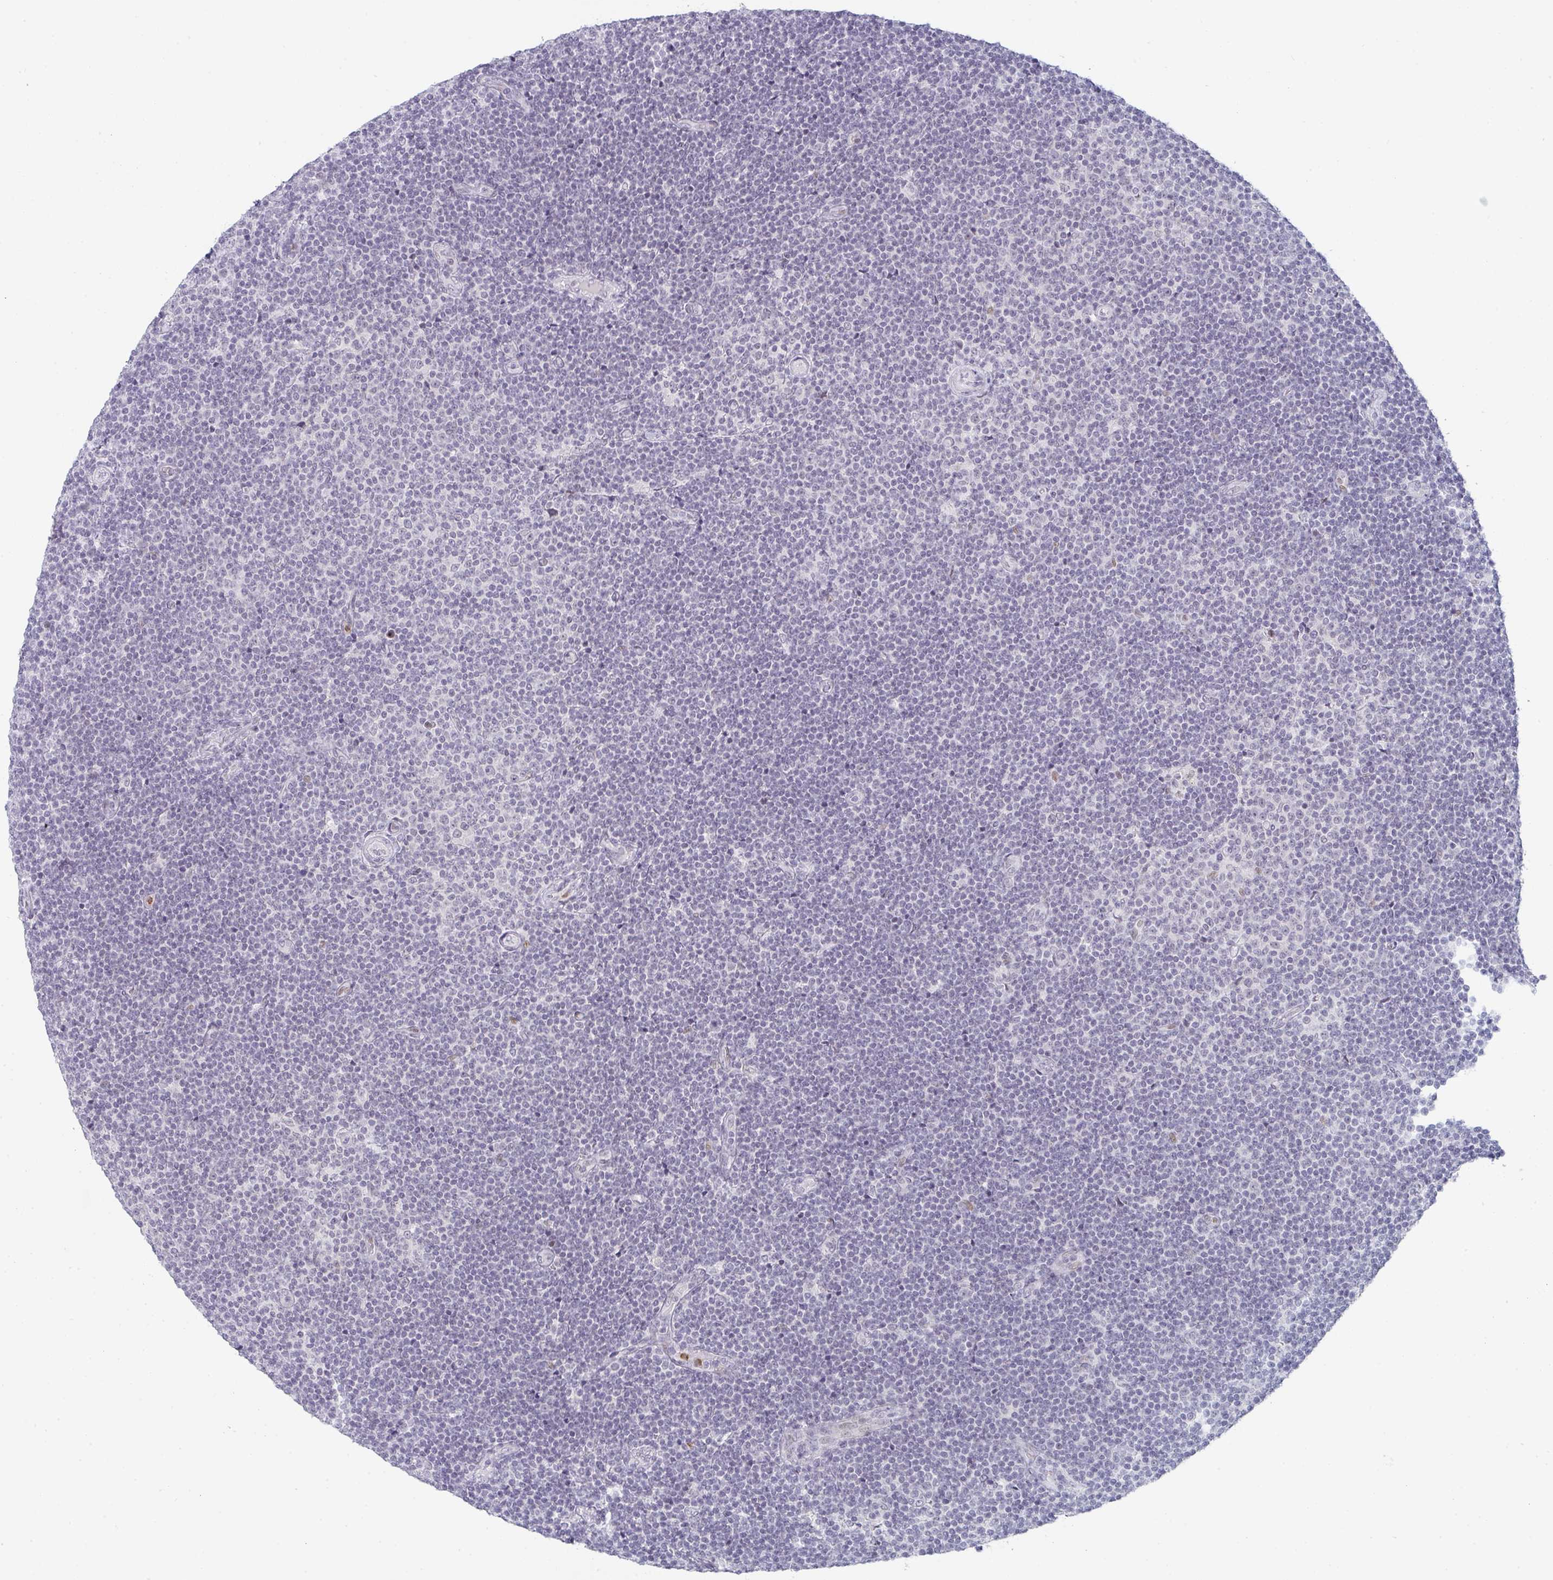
{"staining": {"intensity": "negative", "quantity": "none", "location": "none"}, "tissue": "lymphoma", "cell_type": "Tumor cells", "image_type": "cancer", "snomed": [{"axis": "morphology", "description": "Malignant lymphoma, non-Hodgkin's type, Low grade"}, {"axis": "topography", "description": "Lymph node"}], "caption": "IHC of low-grade malignant lymphoma, non-Hodgkin's type displays no positivity in tumor cells. (DAB (3,3'-diaminobenzidine) IHC with hematoxylin counter stain).", "gene": "LIN54", "patient": {"sex": "male", "age": 48}}